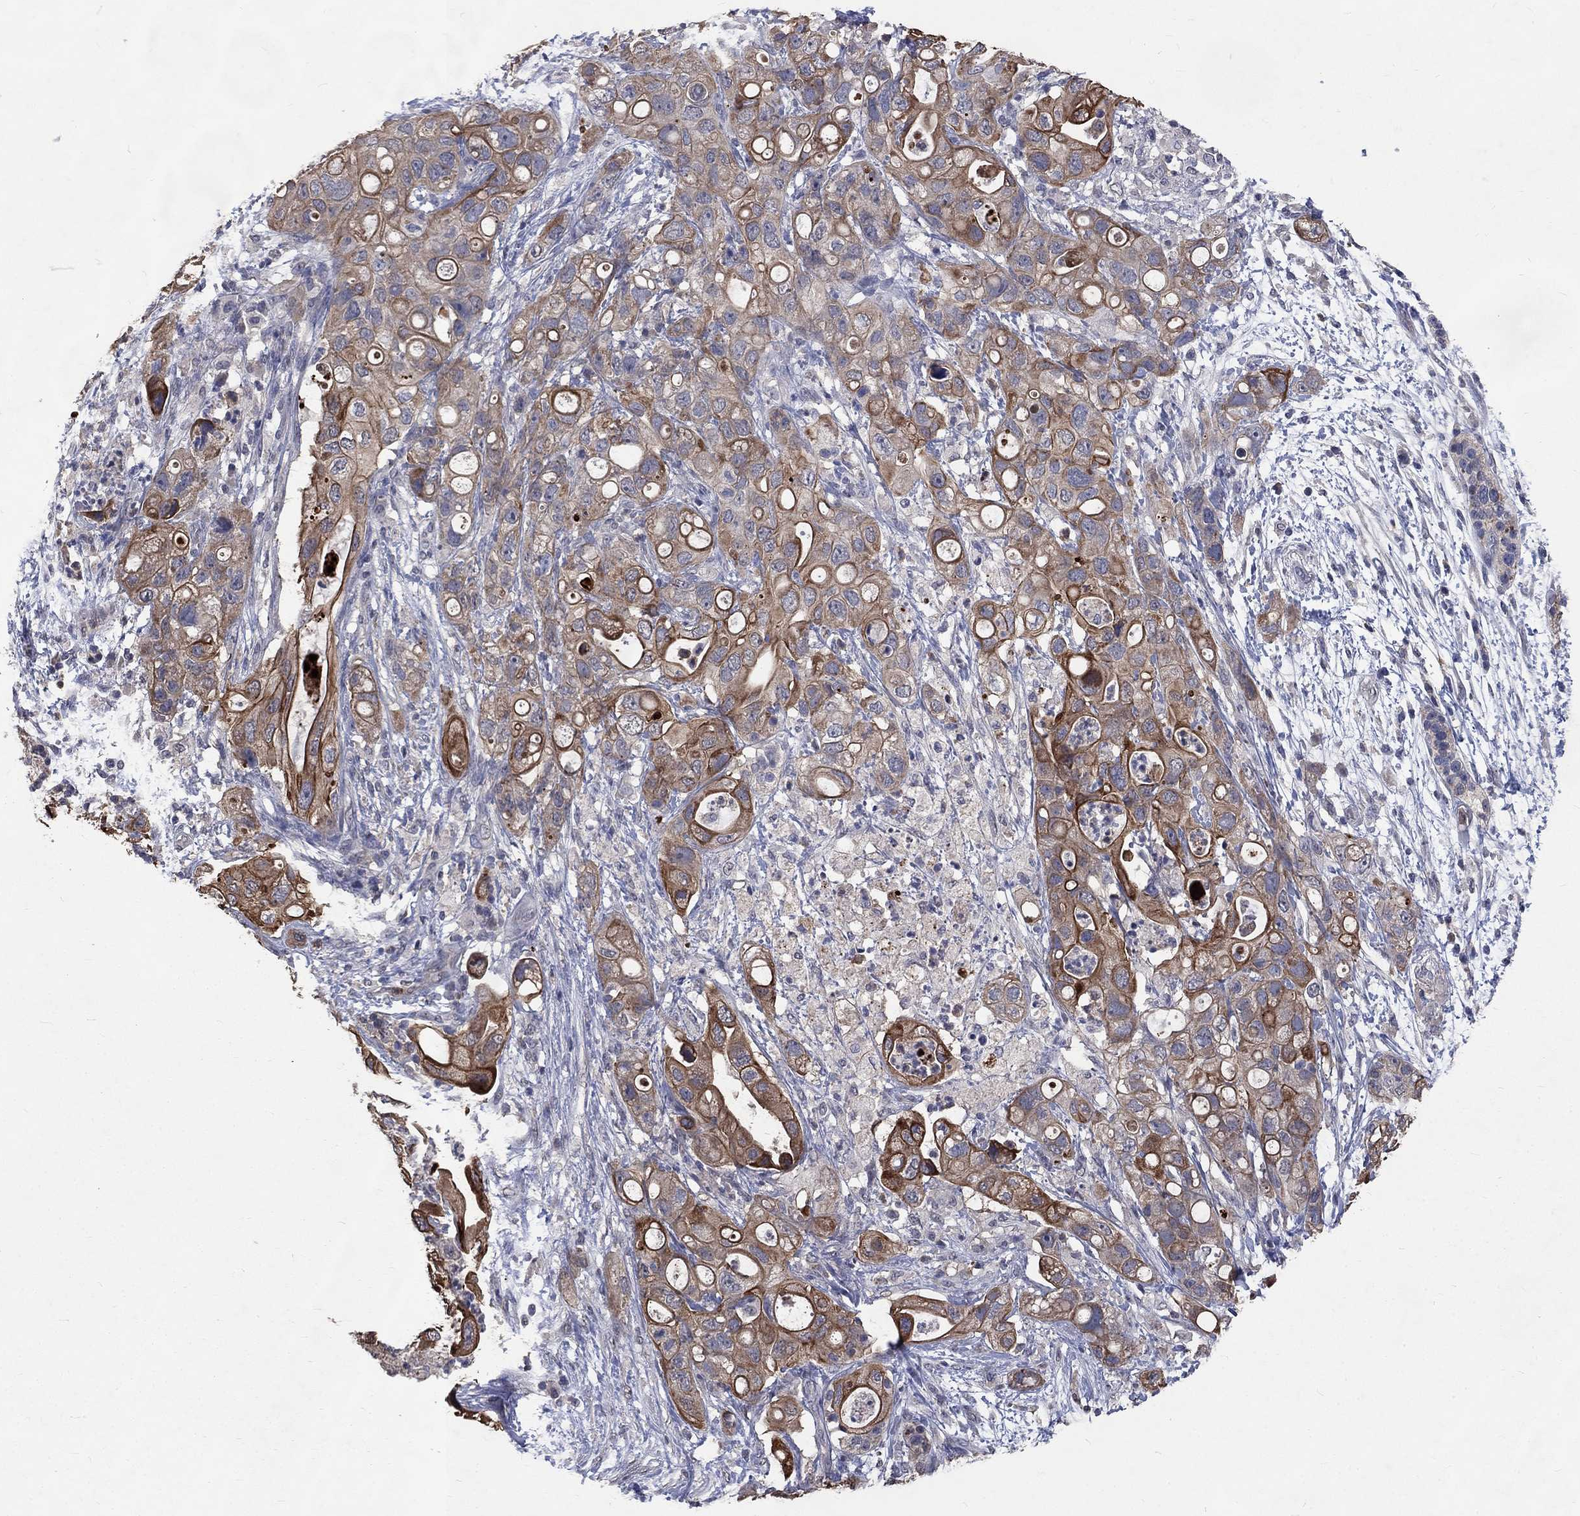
{"staining": {"intensity": "strong", "quantity": "25%-75%", "location": "cytoplasmic/membranous"}, "tissue": "pancreatic cancer", "cell_type": "Tumor cells", "image_type": "cancer", "snomed": [{"axis": "morphology", "description": "Adenocarcinoma, NOS"}, {"axis": "topography", "description": "Pancreas"}], "caption": "Immunohistochemistry micrograph of neoplastic tissue: human pancreatic cancer stained using IHC displays high levels of strong protein expression localized specifically in the cytoplasmic/membranous of tumor cells, appearing as a cytoplasmic/membranous brown color.", "gene": "CHST5", "patient": {"sex": "female", "age": 72}}